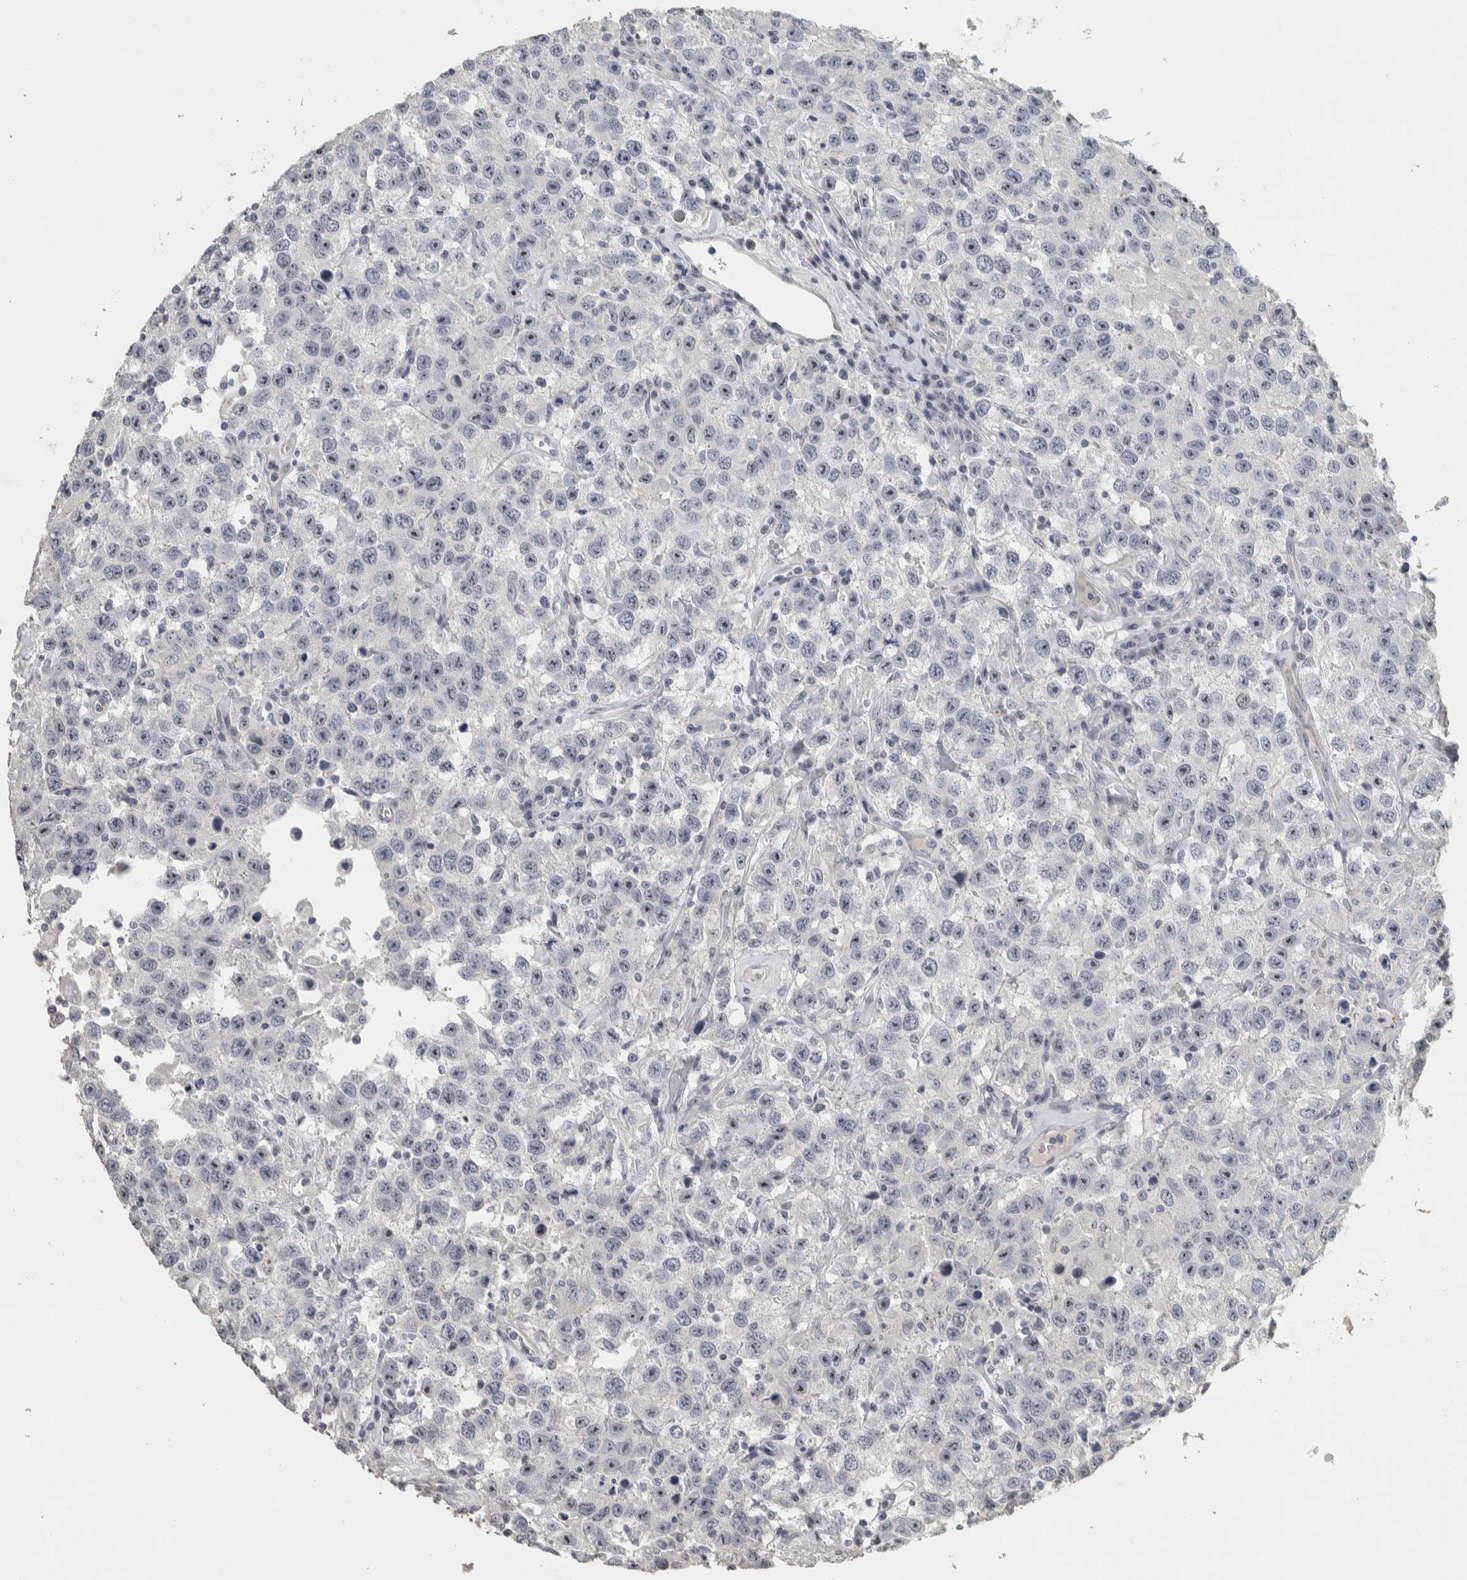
{"staining": {"intensity": "weak", "quantity": "<25%", "location": "nuclear"}, "tissue": "testis cancer", "cell_type": "Tumor cells", "image_type": "cancer", "snomed": [{"axis": "morphology", "description": "Seminoma, NOS"}, {"axis": "topography", "description": "Testis"}], "caption": "Immunohistochemistry (IHC) image of seminoma (testis) stained for a protein (brown), which shows no staining in tumor cells.", "gene": "DCAF10", "patient": {"sex": "male", "age": 41}}